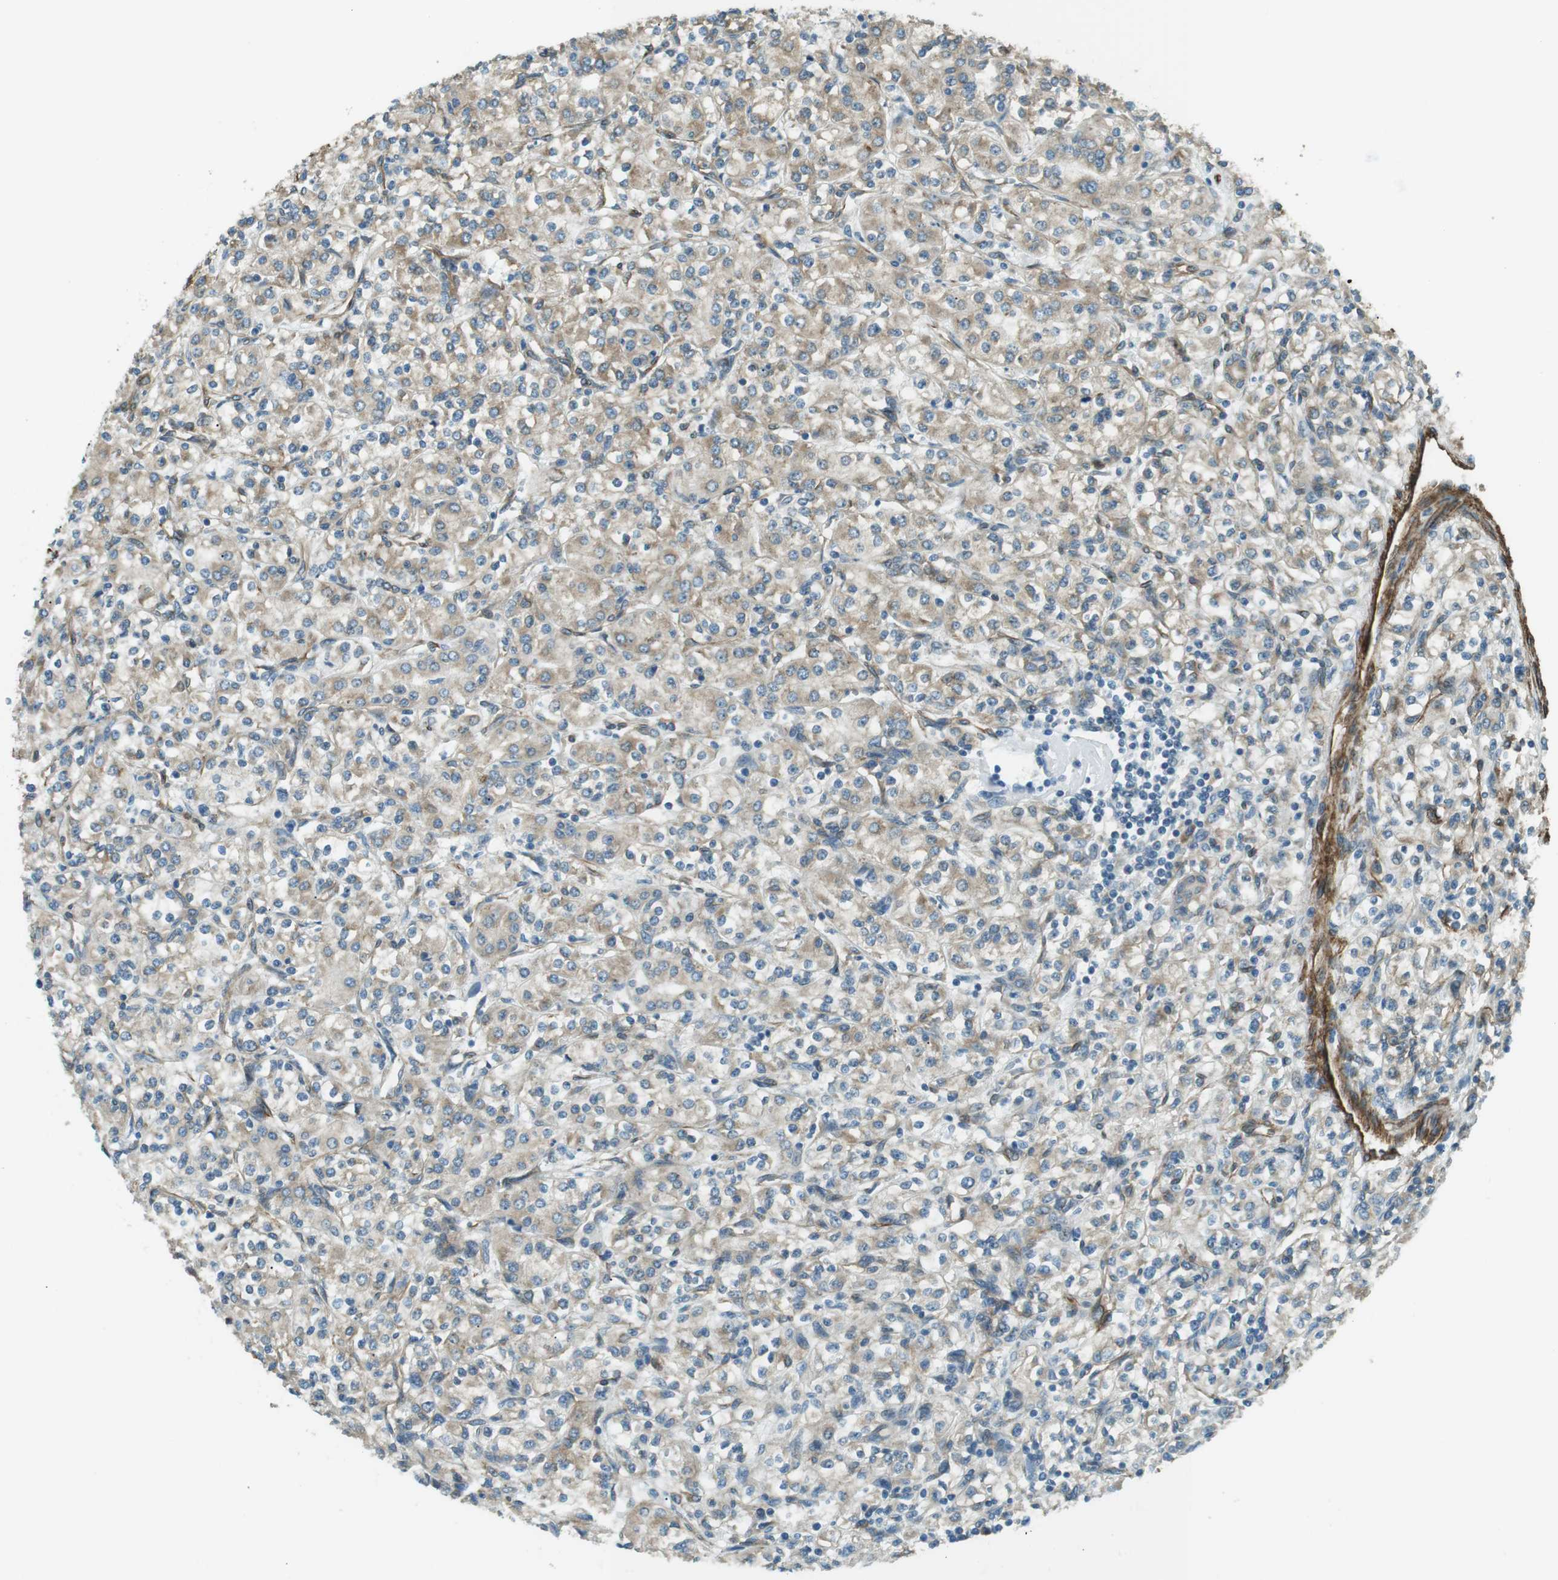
{"staining": {"intensity": "weak", "quantity": ">75%", "location": "cytoplasmic/membranous"}, "tissue": "renal cancer", "cell_type": "Tumor cells", "image_type": "cancer", "snomed": [{"axis": "morphology", "description": "Adenocarcinoma, NOS"}, {"axis": "topography", "description": "Kidney"}], "caption": "A high-resolution histopathology image shows immunohistochemistry staining of renal adenocarcinoma, which demonstrates weak cytoplasmic/membranous expression in approximately >75% of tumor cells.", "gene": "ODR4", "patient": {"sex": "male", "age": 77}}